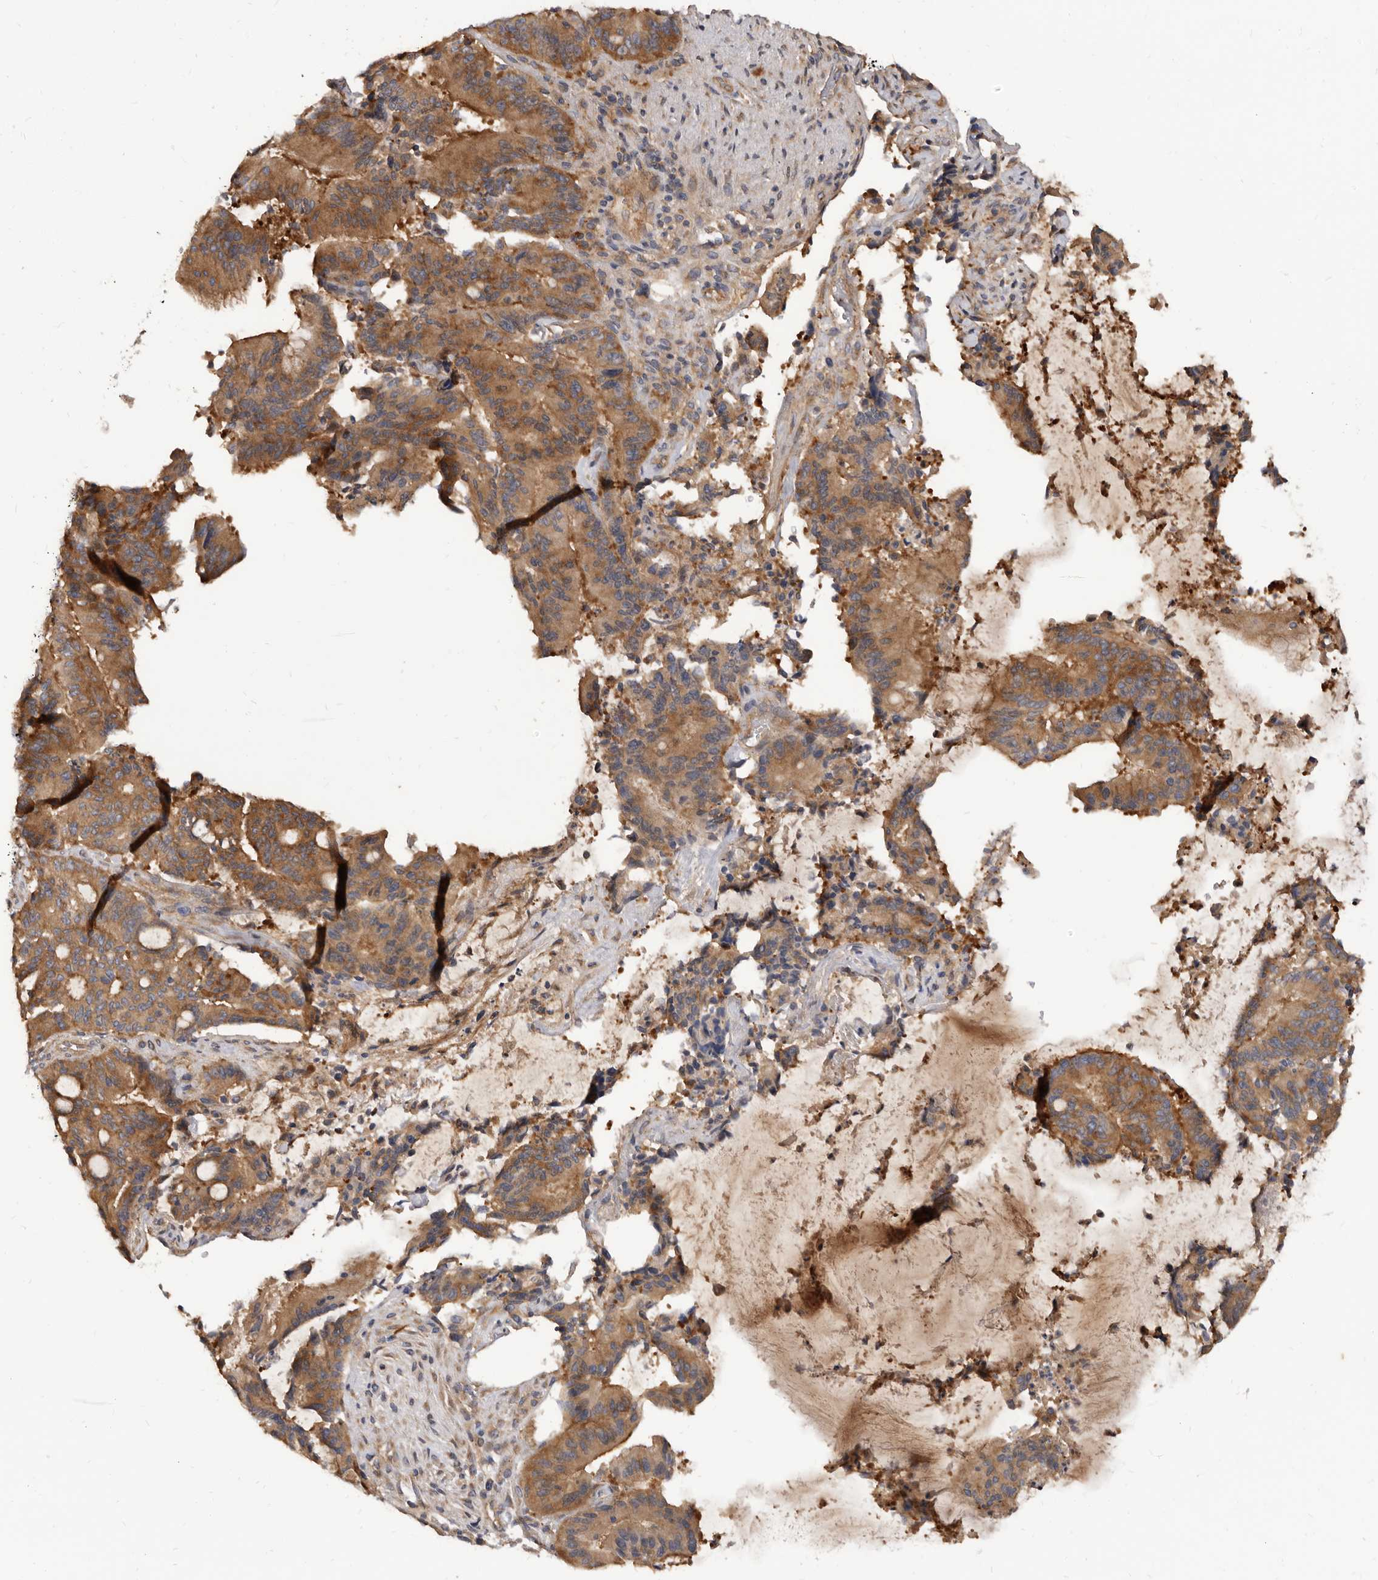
{"staining": {"intensity": "moderate", "quantity": ">75%", "location": "cytoplasmic/membranous"}, "tissue": "liver cancer", "cell_type": "Tumor cells", "image_type": "cancer", "snomed": [{"axis": "morphology", "description": "Normal tissue, NOS"}, {"axis": "morphology", "description": "Cholangiocarcinoma"}, {"axis": "topography", "description": "Liver"}, {"axis": "topography", "description": "Peripheral nerve tissue"}], "caption": "High-magnification brightfield microscopy of liver cholangiocarcinoma stained with DAB (brown) and counterstained with hematoxylin (blue). tumor cells exhibit moderate cytoplasmic/membranous expression is identified in approximately>75% of cells.", "gene": "ADAMTS20", "patient": {"sex": "female", "age": 73}}